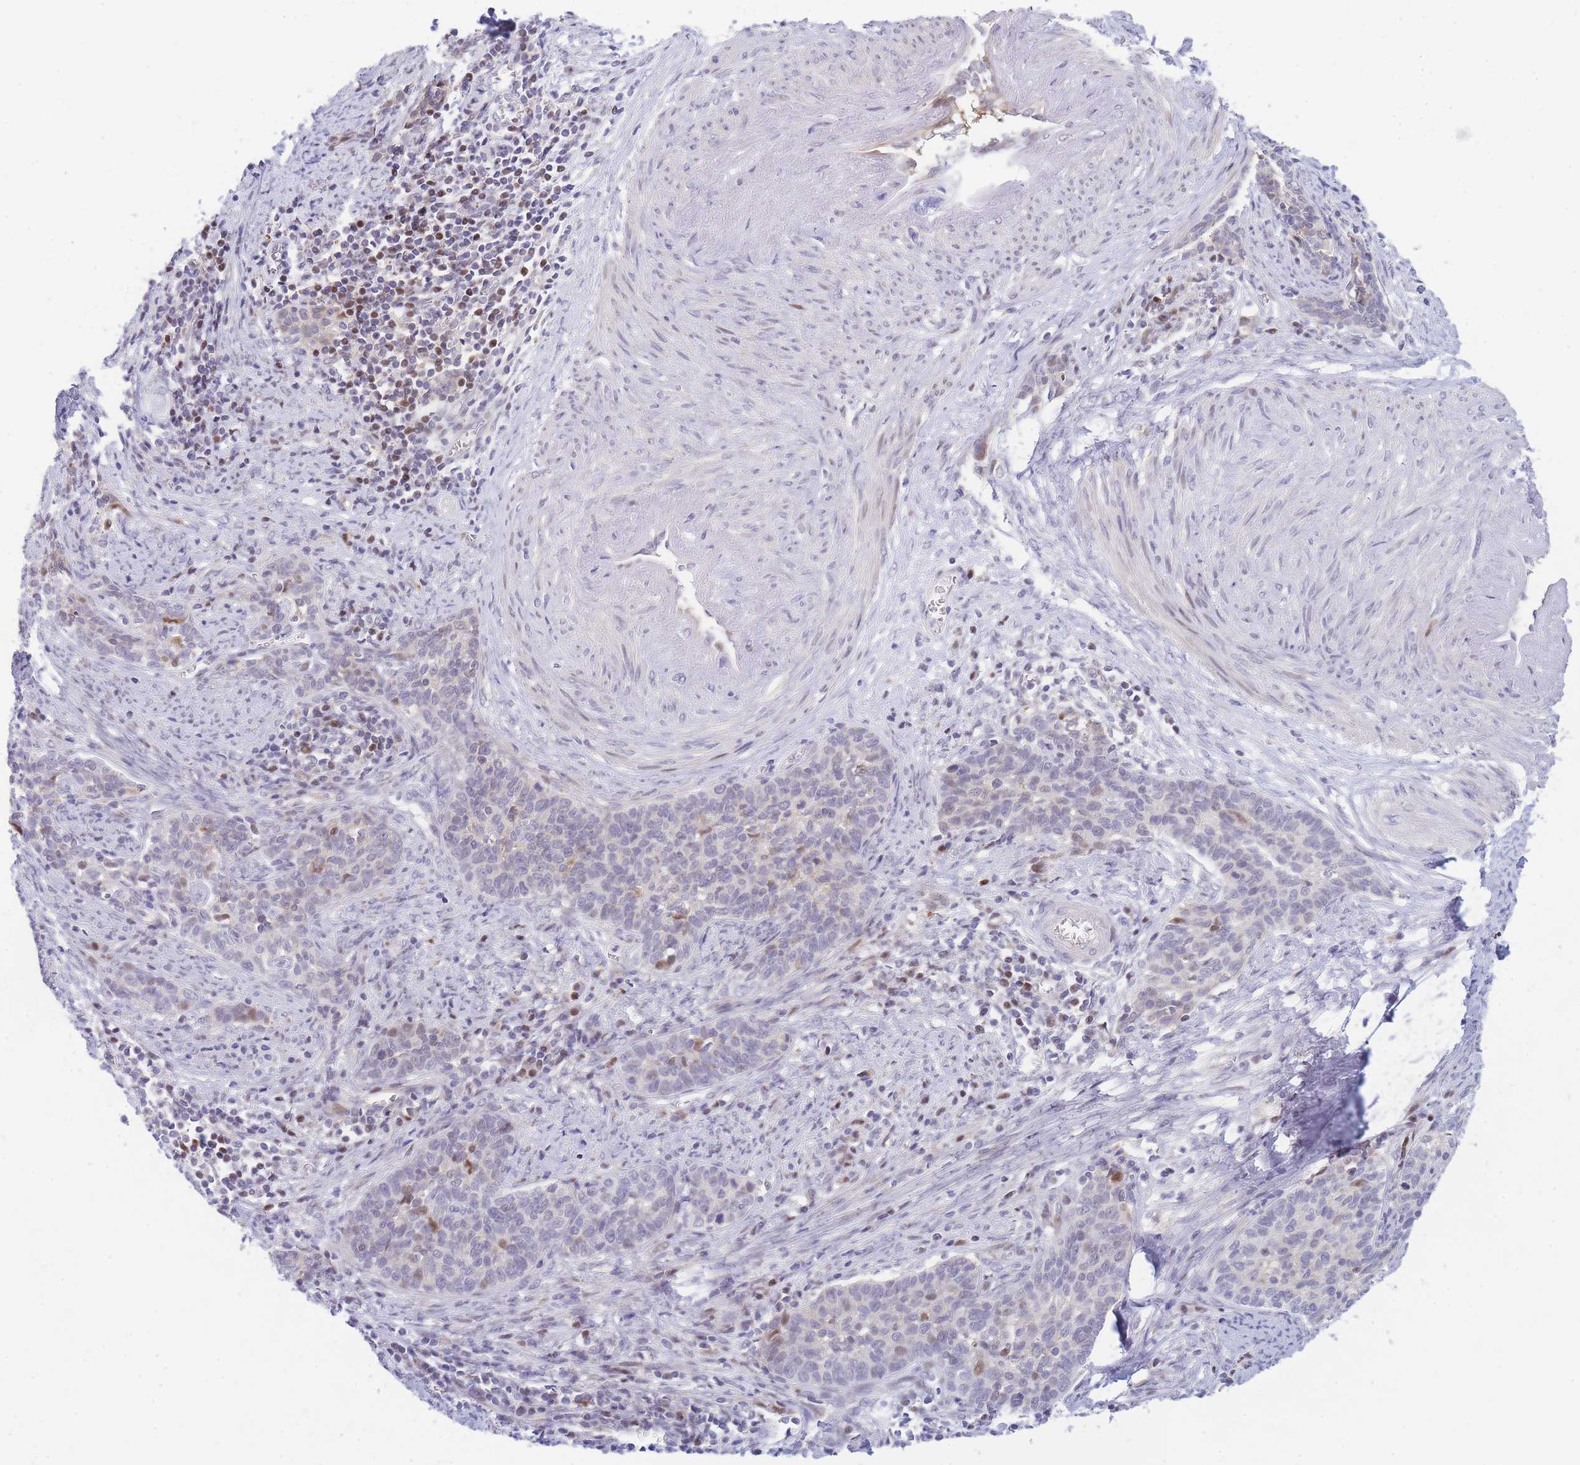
{"staining": {"intensity": "moderate", "quantity": "<25%", "location": "nuclear"}, "tissue": "cervical cancer", "cell_type": "Tumor cells", "image_type": "cancer", "snomed": [{"axis": "morphology", "description": "Squamous cell carcinoma, NOS"}, {"axis": "topography", "description": "Cervix"}], "caption": "Approximately <25% of tumor cells in human cervical cancer display moderate nuclear protein expression as visualized by brown immunohistochemical staining.", "gene": "CRACD", "patient": {"sex": "female", "age": 39}}